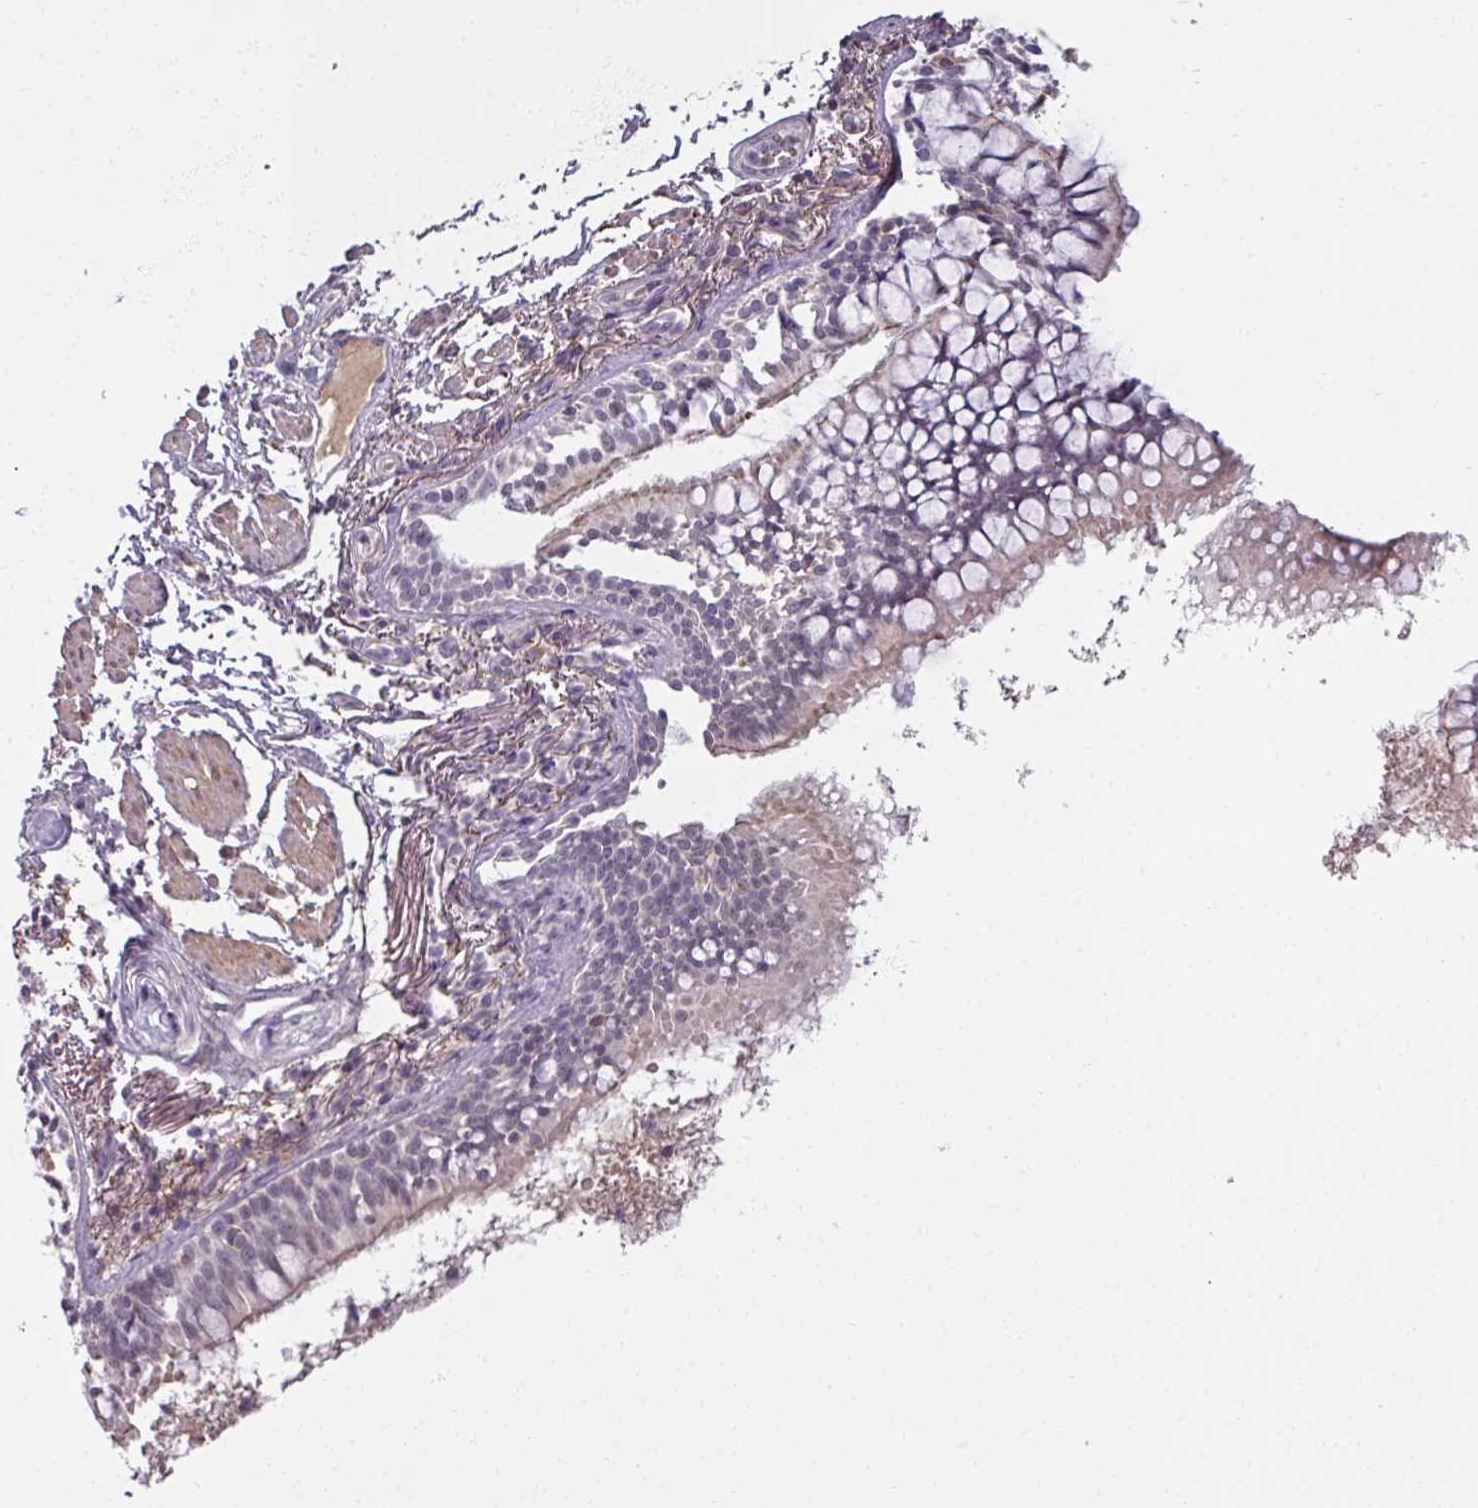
{"staining": {"intensity": "moderate", "quantity": "25%-75%", "location": "cytoplasmic/membranous,nuclear"}, "tissue": "bronchus", "cell_type": "Respiratory epithelial cells", "image_type": "normal", "snomed": [{"axis": "morphology", "description": "Normal tissue, NOS"}, {"axis": "topography", "description": "Bronchus"}], "caption": "Bronchus stained with DAB immunohistochemistry exhibits medium levels of moderate cytoplasmic/membranous,nuclear staining in about 25%-75% of respiratory epithelial cells.", "gene": "UVSSA", "patient": {"sex": "male", "age": 70}}